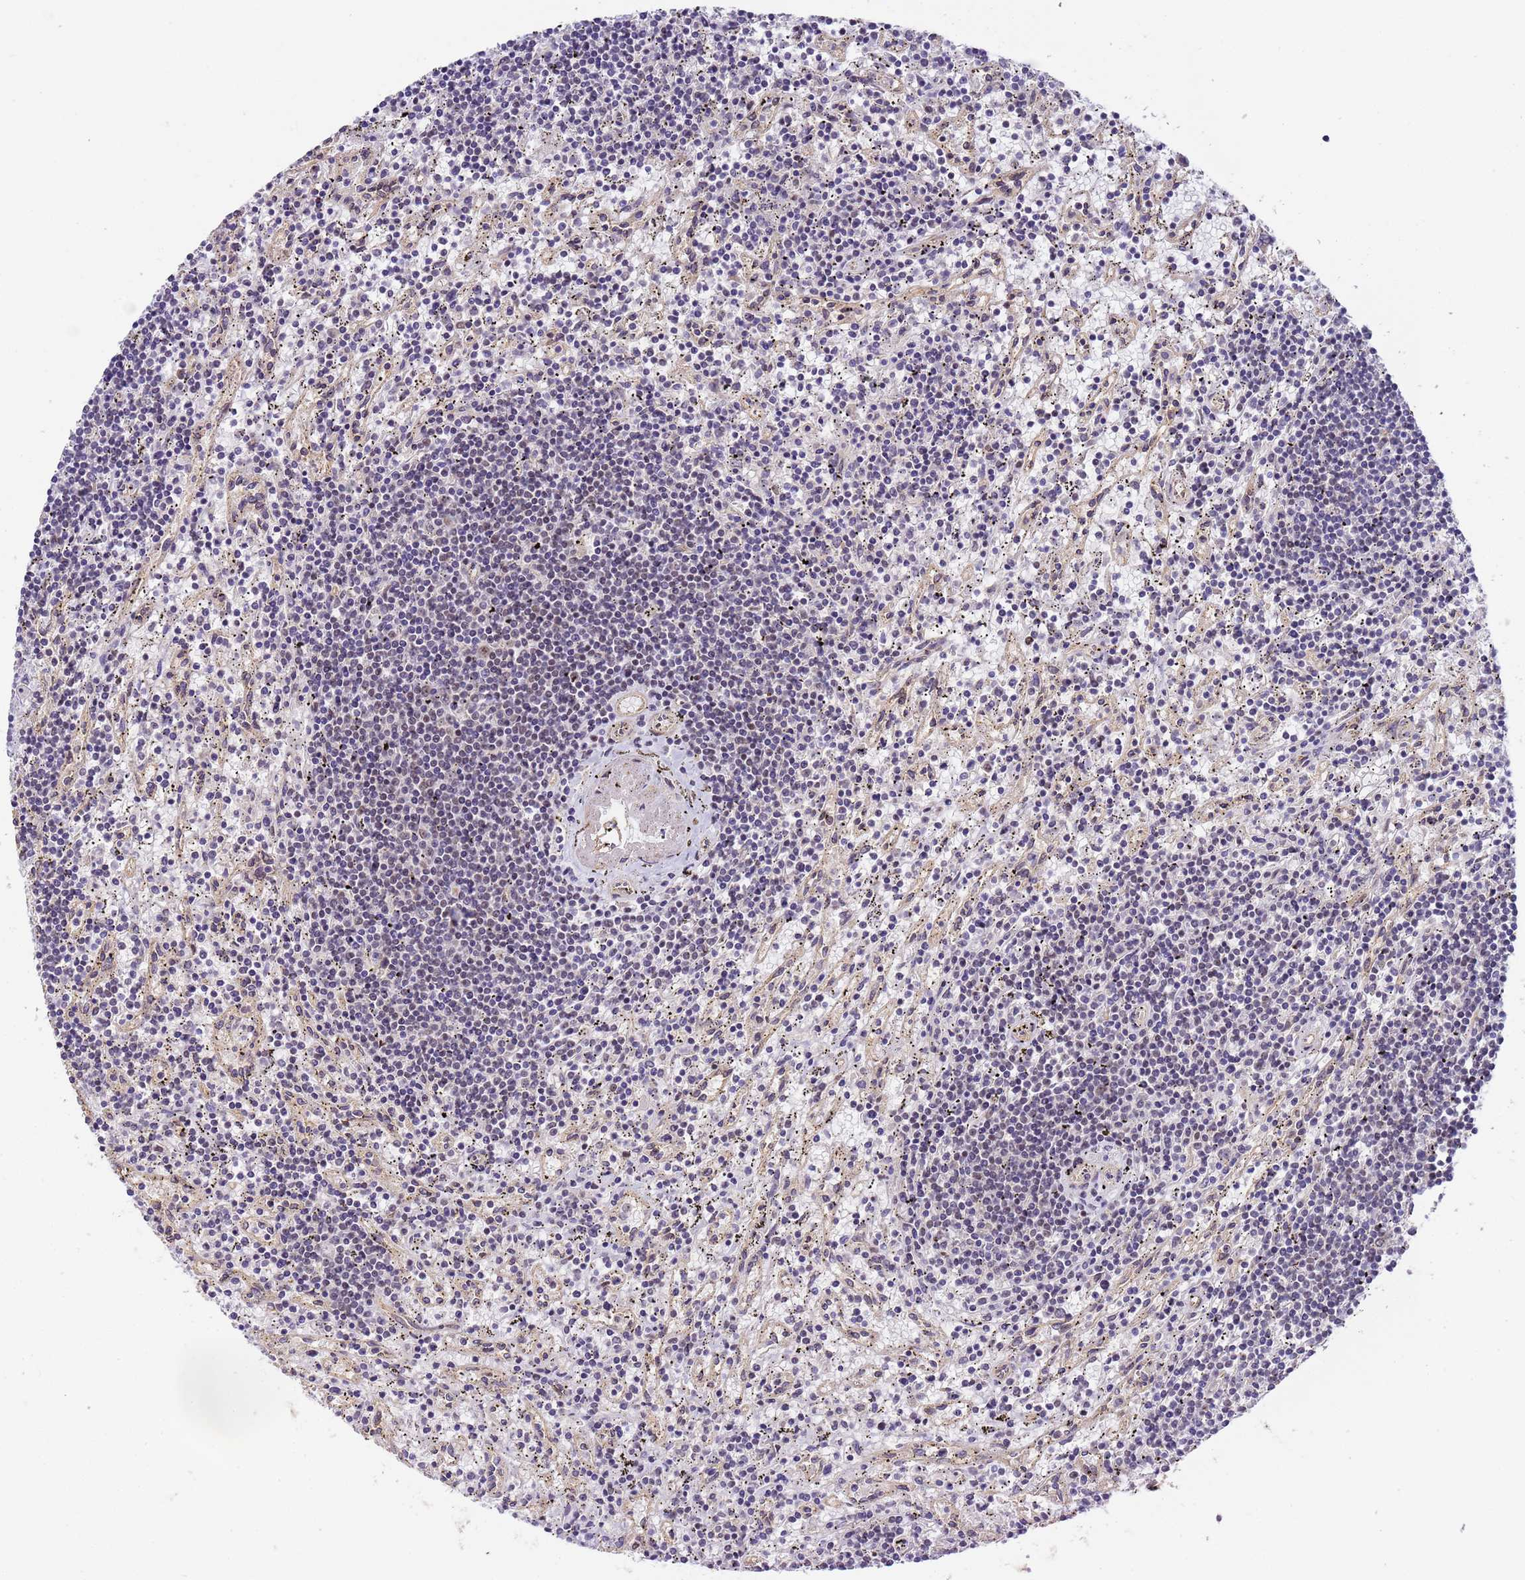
{"staining": {"intensity": "negative", "quantity": "none", "location": "none"}, "tissue": "lymphoma", "cell_type": "Tumor cells", "image_type": "cancer", "snomed": [{"axis": "morphology", "description": "Malignant lymphoma, non-Hodgkin's type, Low grade"}, {"axis": "topography", "description": "Spleen"}], "caption": "Immunohistochemistry (IHC) of human lymphoma reveals no expression in tumor cells.", "gene": "RAPGEF3", "patient": {"sex": "male", "age": 76}}